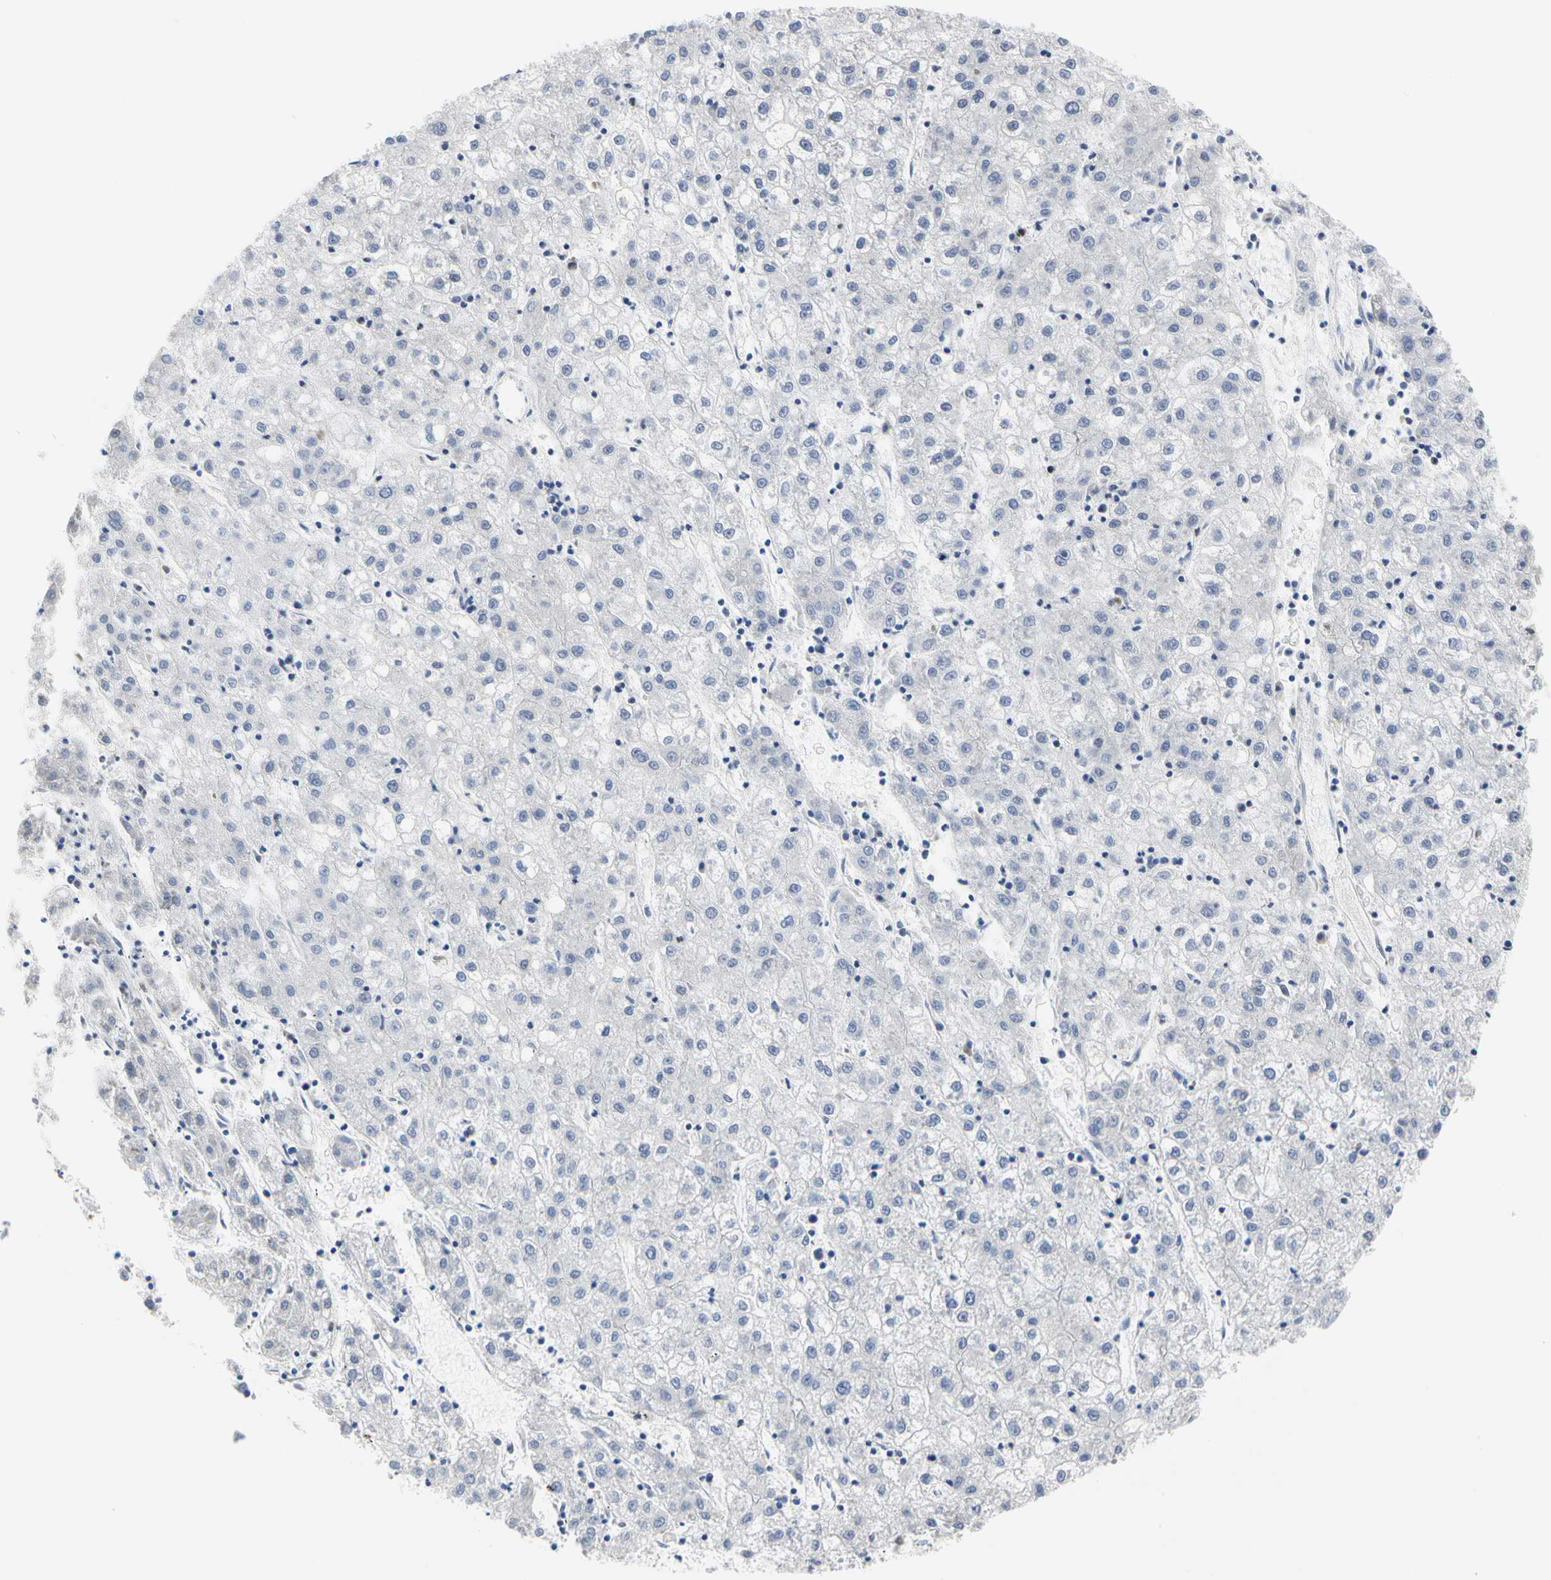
{"staining": {"intensity": "negative", "quantity": "none", "location": "none"}, "tissue": "liver cancer", "cell_type": "Tumor cells", "image_type": "cancer", "snomed": [{"axis": "morphology", "description": "Carcinoma, Hepatocellular, NOS"}, {"axis": "topography", "description": "Liver"}], "caption": "Tumor cells are negative for brown protein staining in liver hepatocellular carcinoma.", "gene": "PRMT3", "patient": {"sex": "male", "age": 72}}